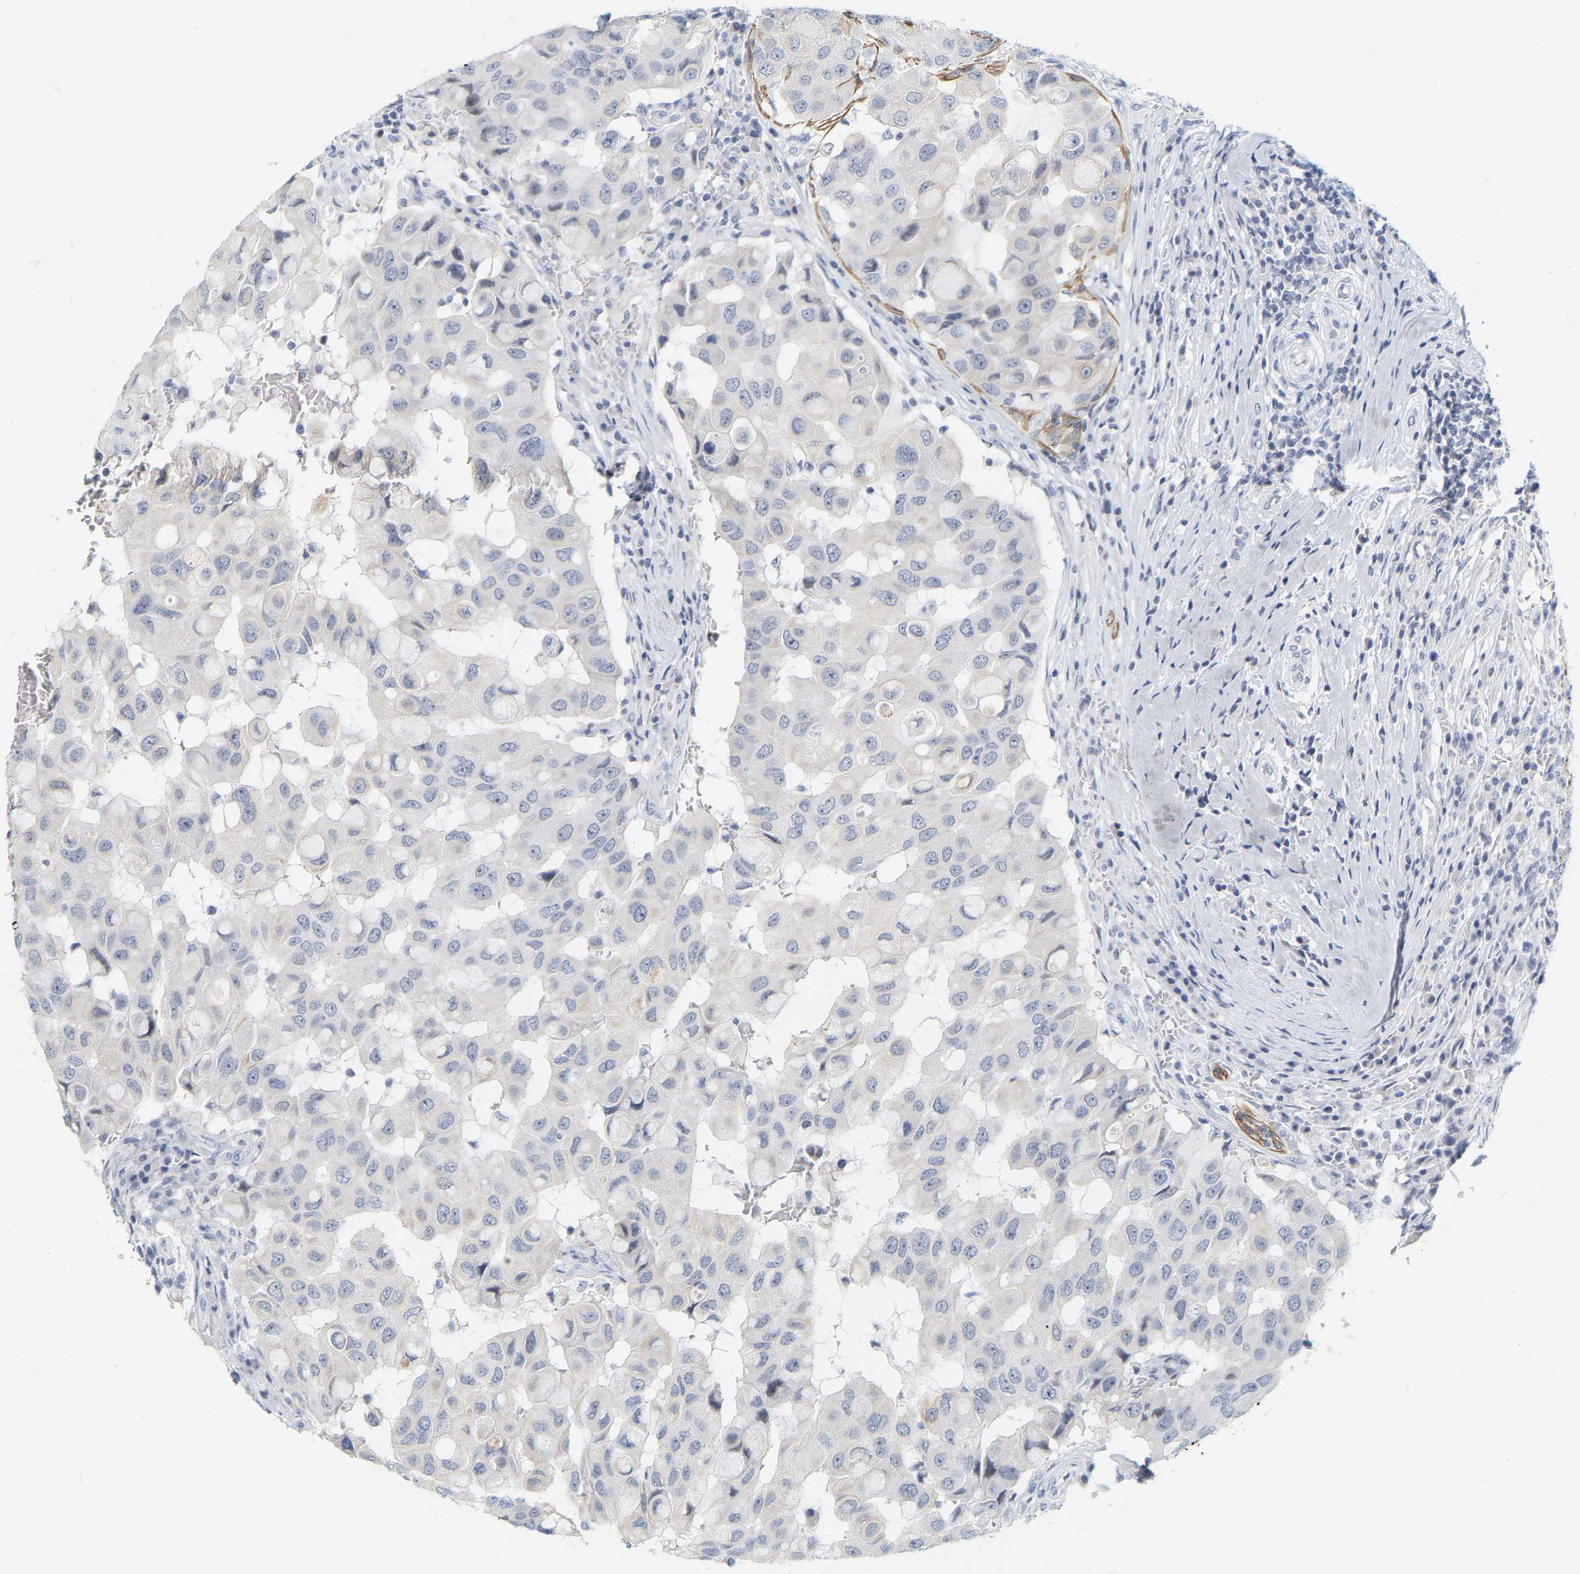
{"staining": {"intensity": "negative", "quantity": "none", "location": "none"}, "tissue": "breast cancer", "cell_type": "Tumor cells", "image_type": "cancer", "snomed": [{"axis": "morphology", "description": "Duct carcinoma"}, {"axis": "topography", "description": "Breast"}], "caption": "IHC photomicrograph of human breast cancer (intraductal carcinoma) stained for a protein (brown), which demonstrates no positivity in tumor cells.", "gene": "KRT76", "patient": {"sex": "female", "age": 27}}